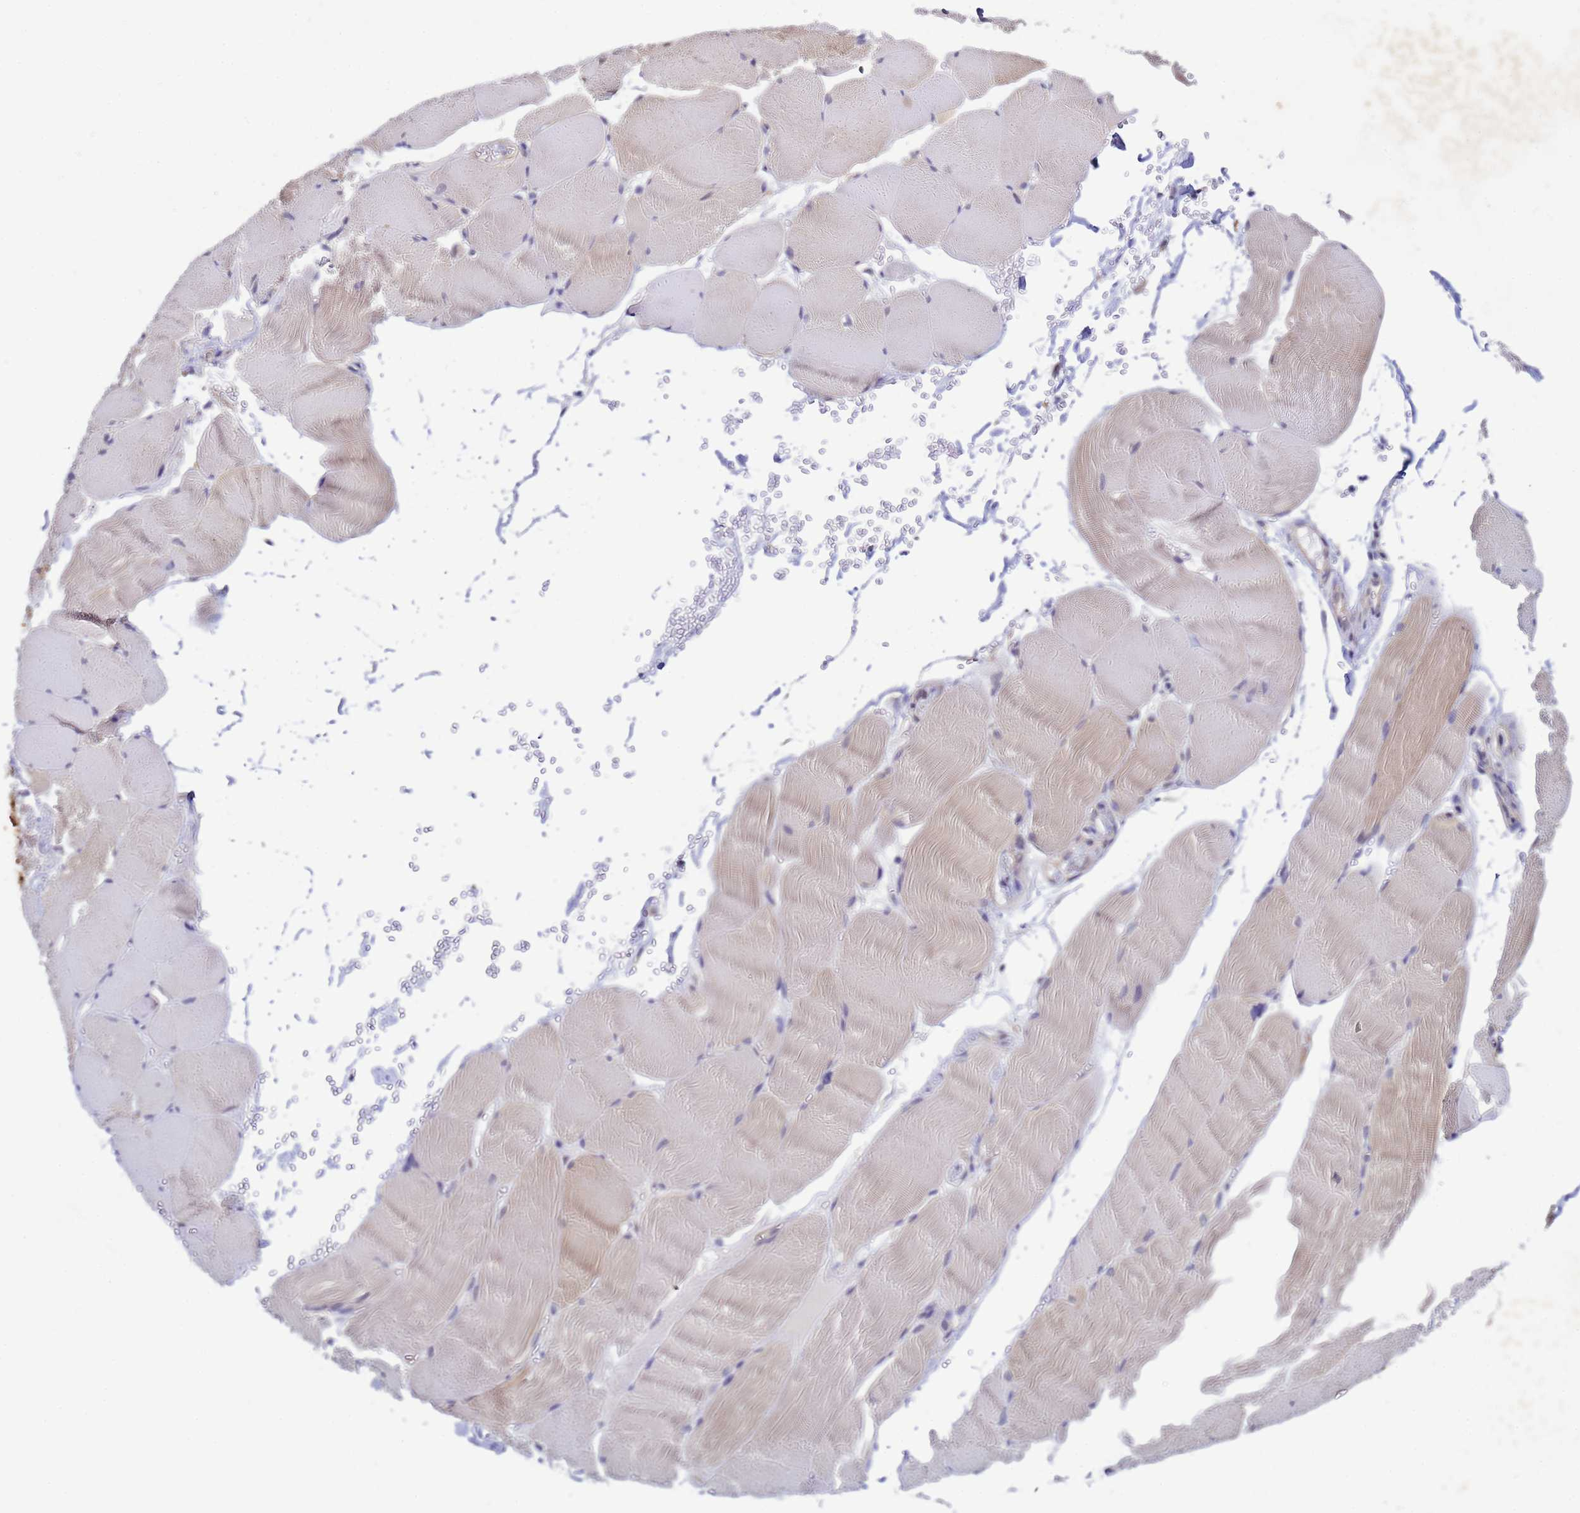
{"staining": {"intensity": "negative", "quantity": "none", "location": "none"}, "tissue": "adipose tissue", "cell_type": "Adipocytes", "image_type": "normal", "snomed": [{"axis": "morphology", "description": "Normal tissue, NOS"}, {"axis": "topography", "description": "Skeletal muscle"}, {"axis": "topography", "description": "Peripheral nerve tissue"}], "caption": "Immunohistochemistry (IHC) image of benign adipose tissue stained for a protein (brown), which demonstrates no expression in adipocytes. (Stains: DAB (3,3'-diaminobenzidine) immunohistochemistry with hematoxylin counter stain, Microscopy: brightfield microscopy at high magnification).", "gene": "NAXE", "patient": {"sex": "female", "age": 55}}